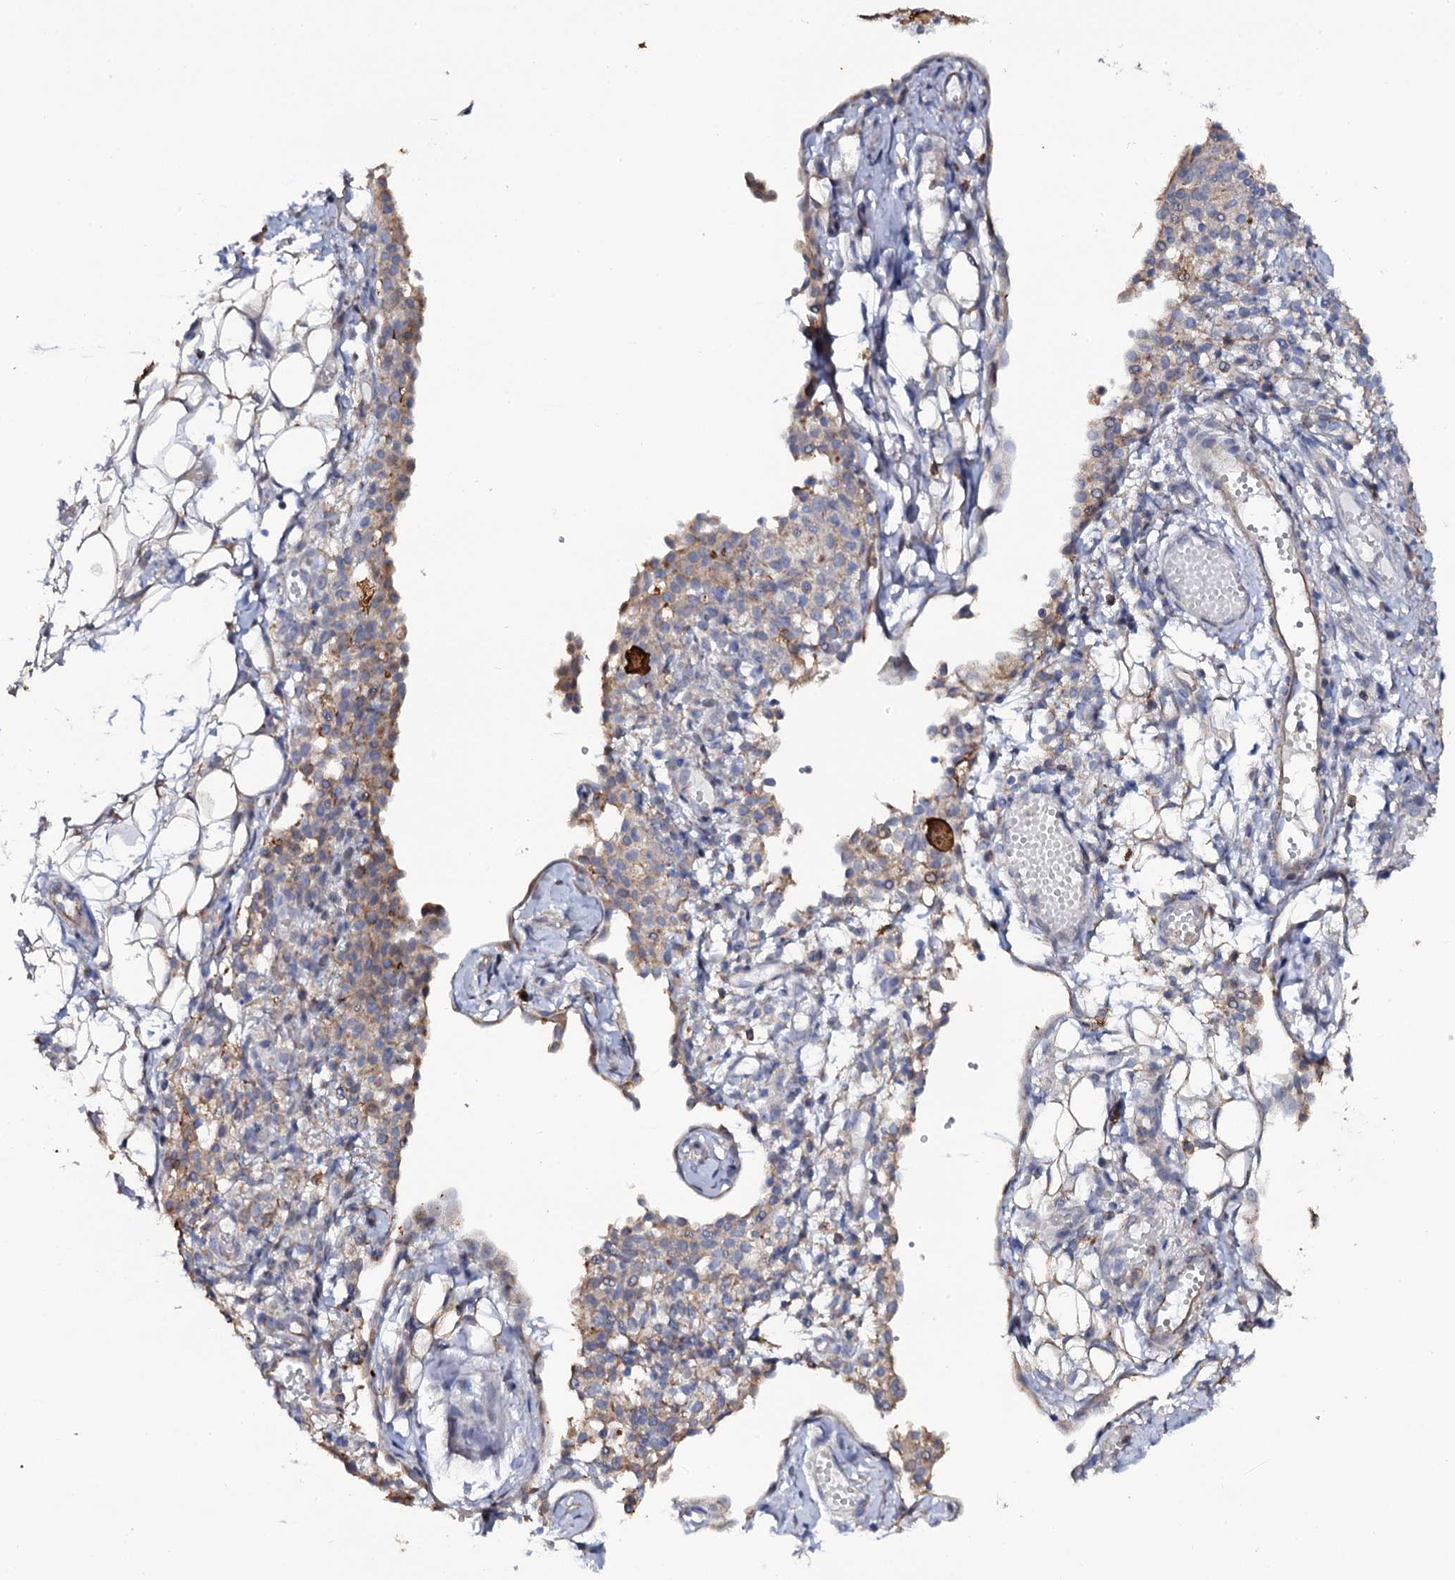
{"staining": {"intensity": "weak", "quantity": ">75%", "location": "cytoplasmic/membranous"}, "tissue": "ovarian cancer", "cell_type": "Tumor cells", "image_type": "cancer", "snomed": [{"axis": "morphology", "description": "Carcinoma, endometroid"}, {"axis": "topography", "description": "Ovary"}], "caption": "Brown immunohistochemical staining in human endometroid carcinoma (ovarian) displays weak cytoplasmic/membranous staining in about >75% of tumor cells.", "gene": "TTC23", "patient": {"sex": "female", "age": 42}}